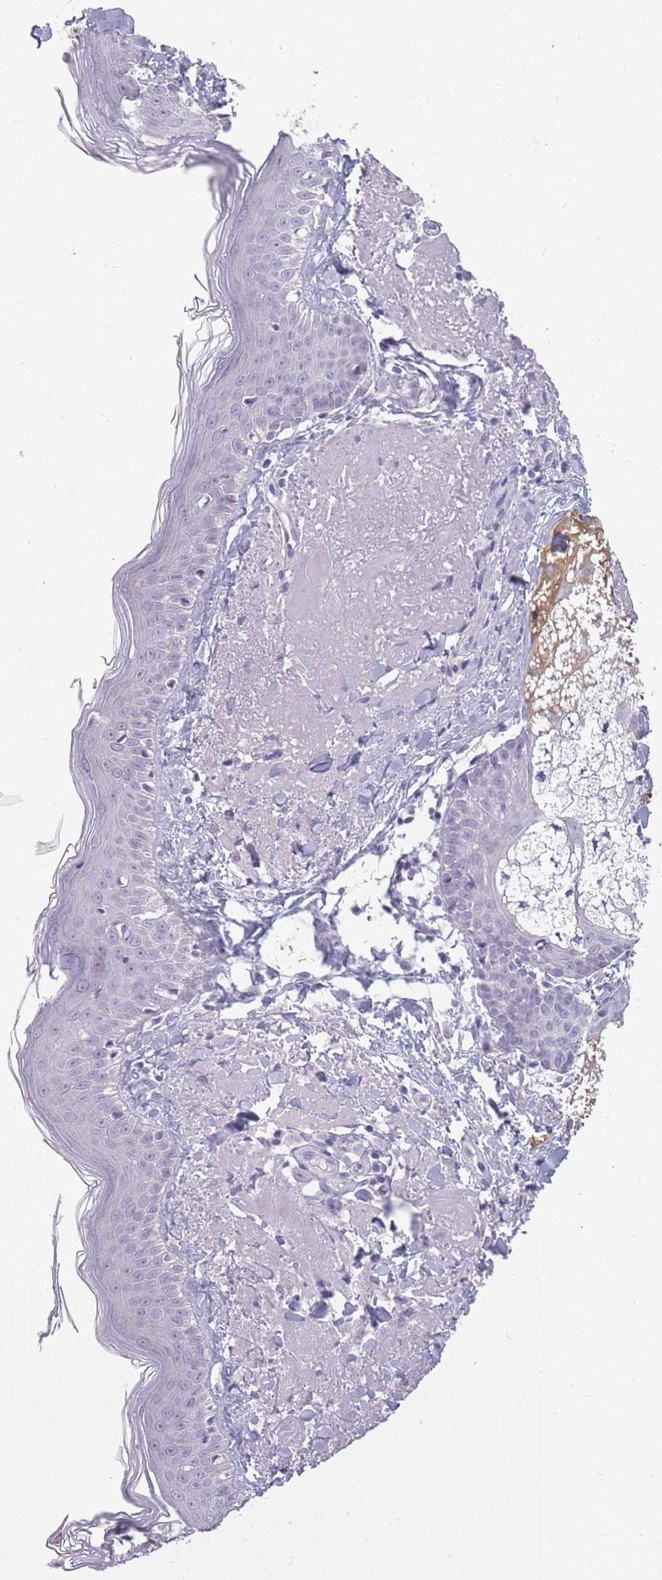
{"staining": {"intensity": "negative", "quantity": "none", "location": "none"}, "tissue": "skin", "cell_type": "Fibroblasts", "image_type": "normal", "snomed": [{"axis": "morphology", "description": "Normal tissue, NOS"}, {"axis": "morphology", "description": "Malignant melanoma, NOS"}, {"axis": "topography", "description": "Skin"}], "caption": "Immunohistochemical staining of normal human skin reveals no significant staining in fibroblasts.", "gene": "ZBTB24", "patient": {"sex": "male", "age": 80}}